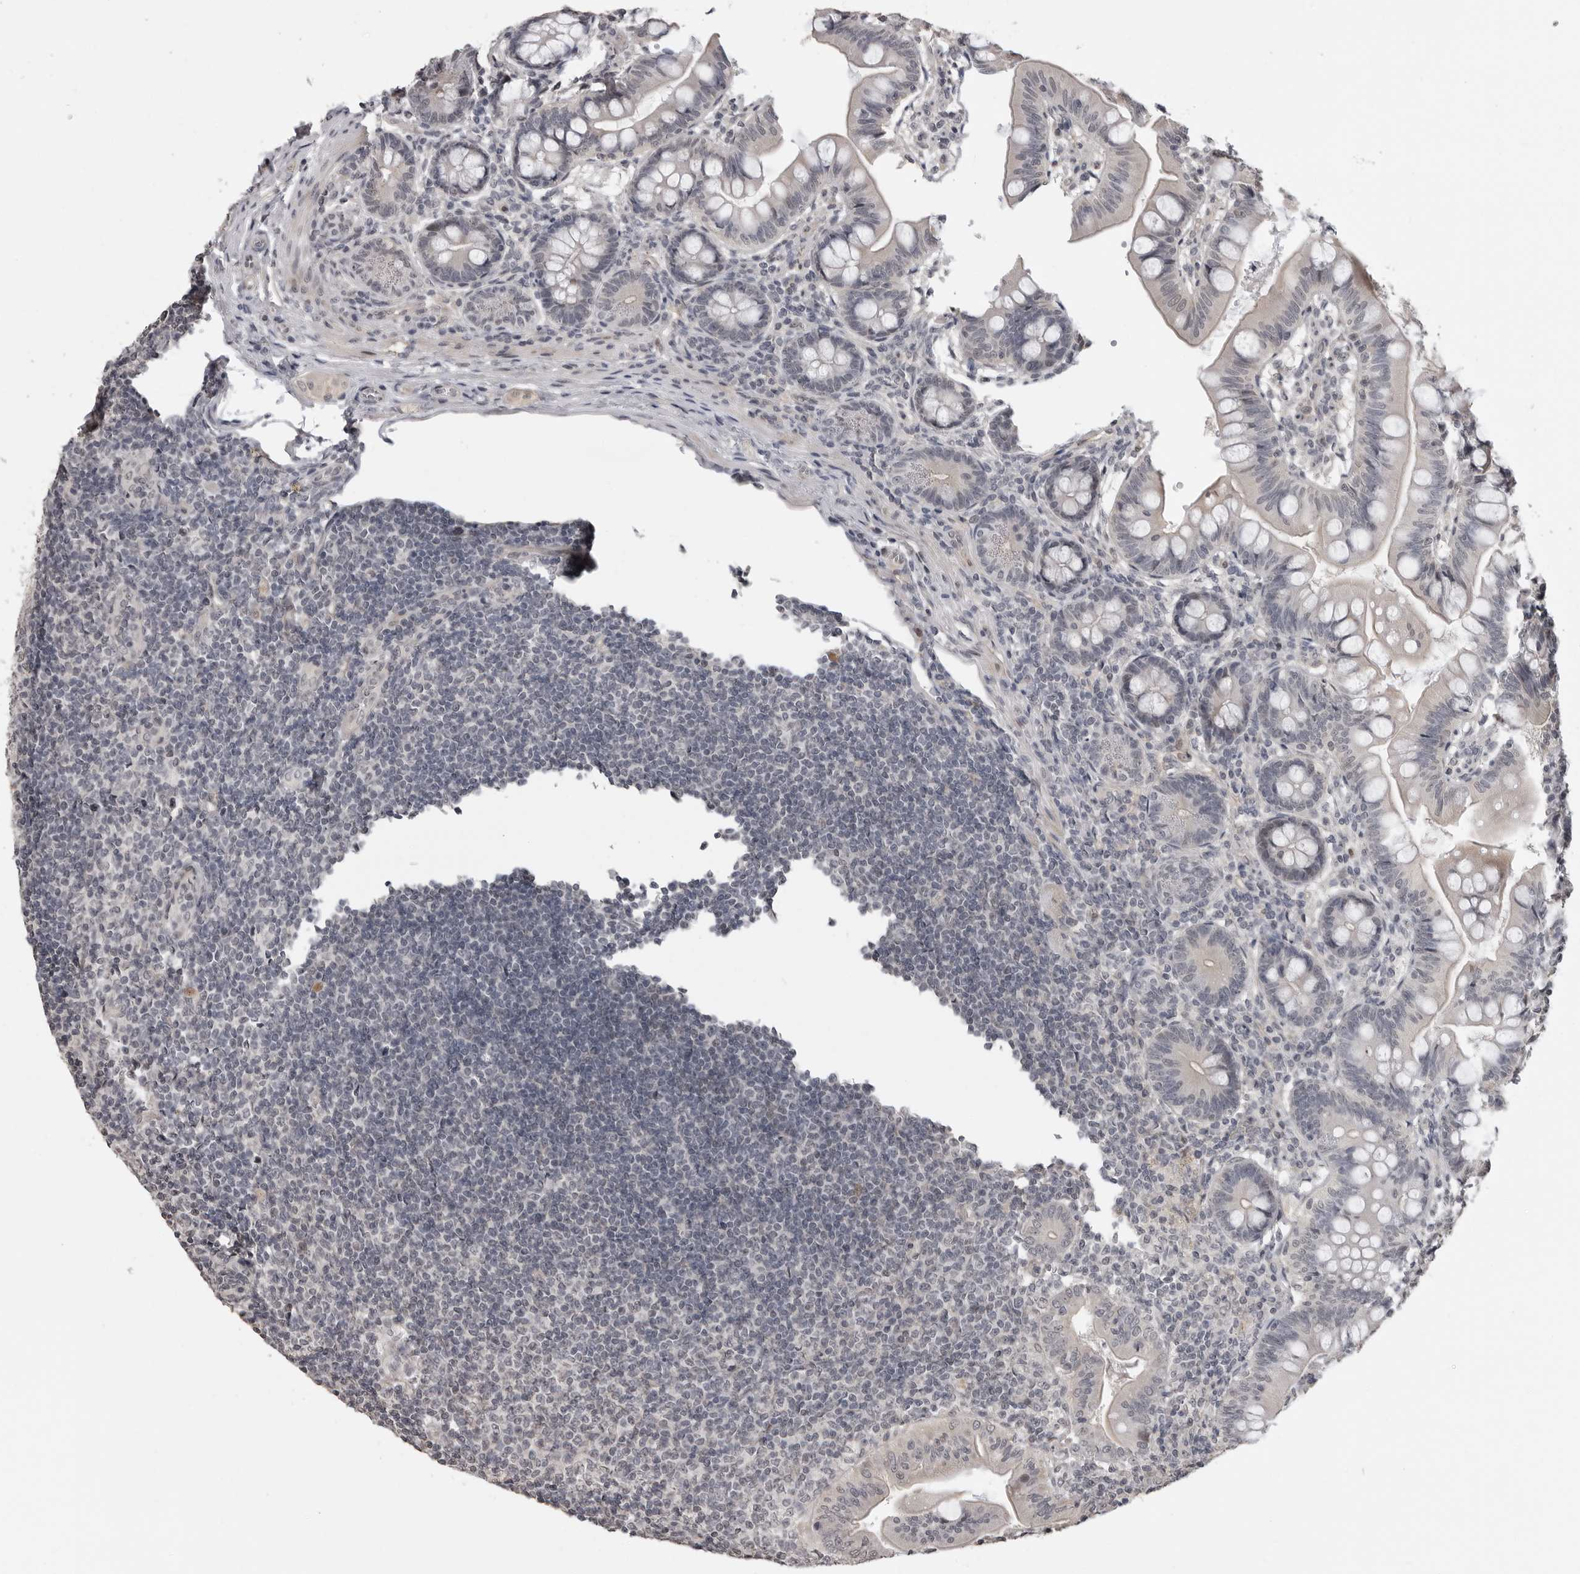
{"staining": {"intensity": "weak", "quantity": "<25%", "location": "cytoplasmic/membranous"}, "tissue": "small intestine", "cell_type": "Glandular cells", "image_type": "normal", "snomed": [{"axis": "morphology", "description": "Normal tissue, NOS"}, {"axis": "topography", "description": "Small intestine"}], "caption": "Small intestine stained for a protein using immunohistochemistry (IHC) reveals no expression glandular cells.", "gene": "PRRX2", "patient": {"sex": "male", "age": 7}}